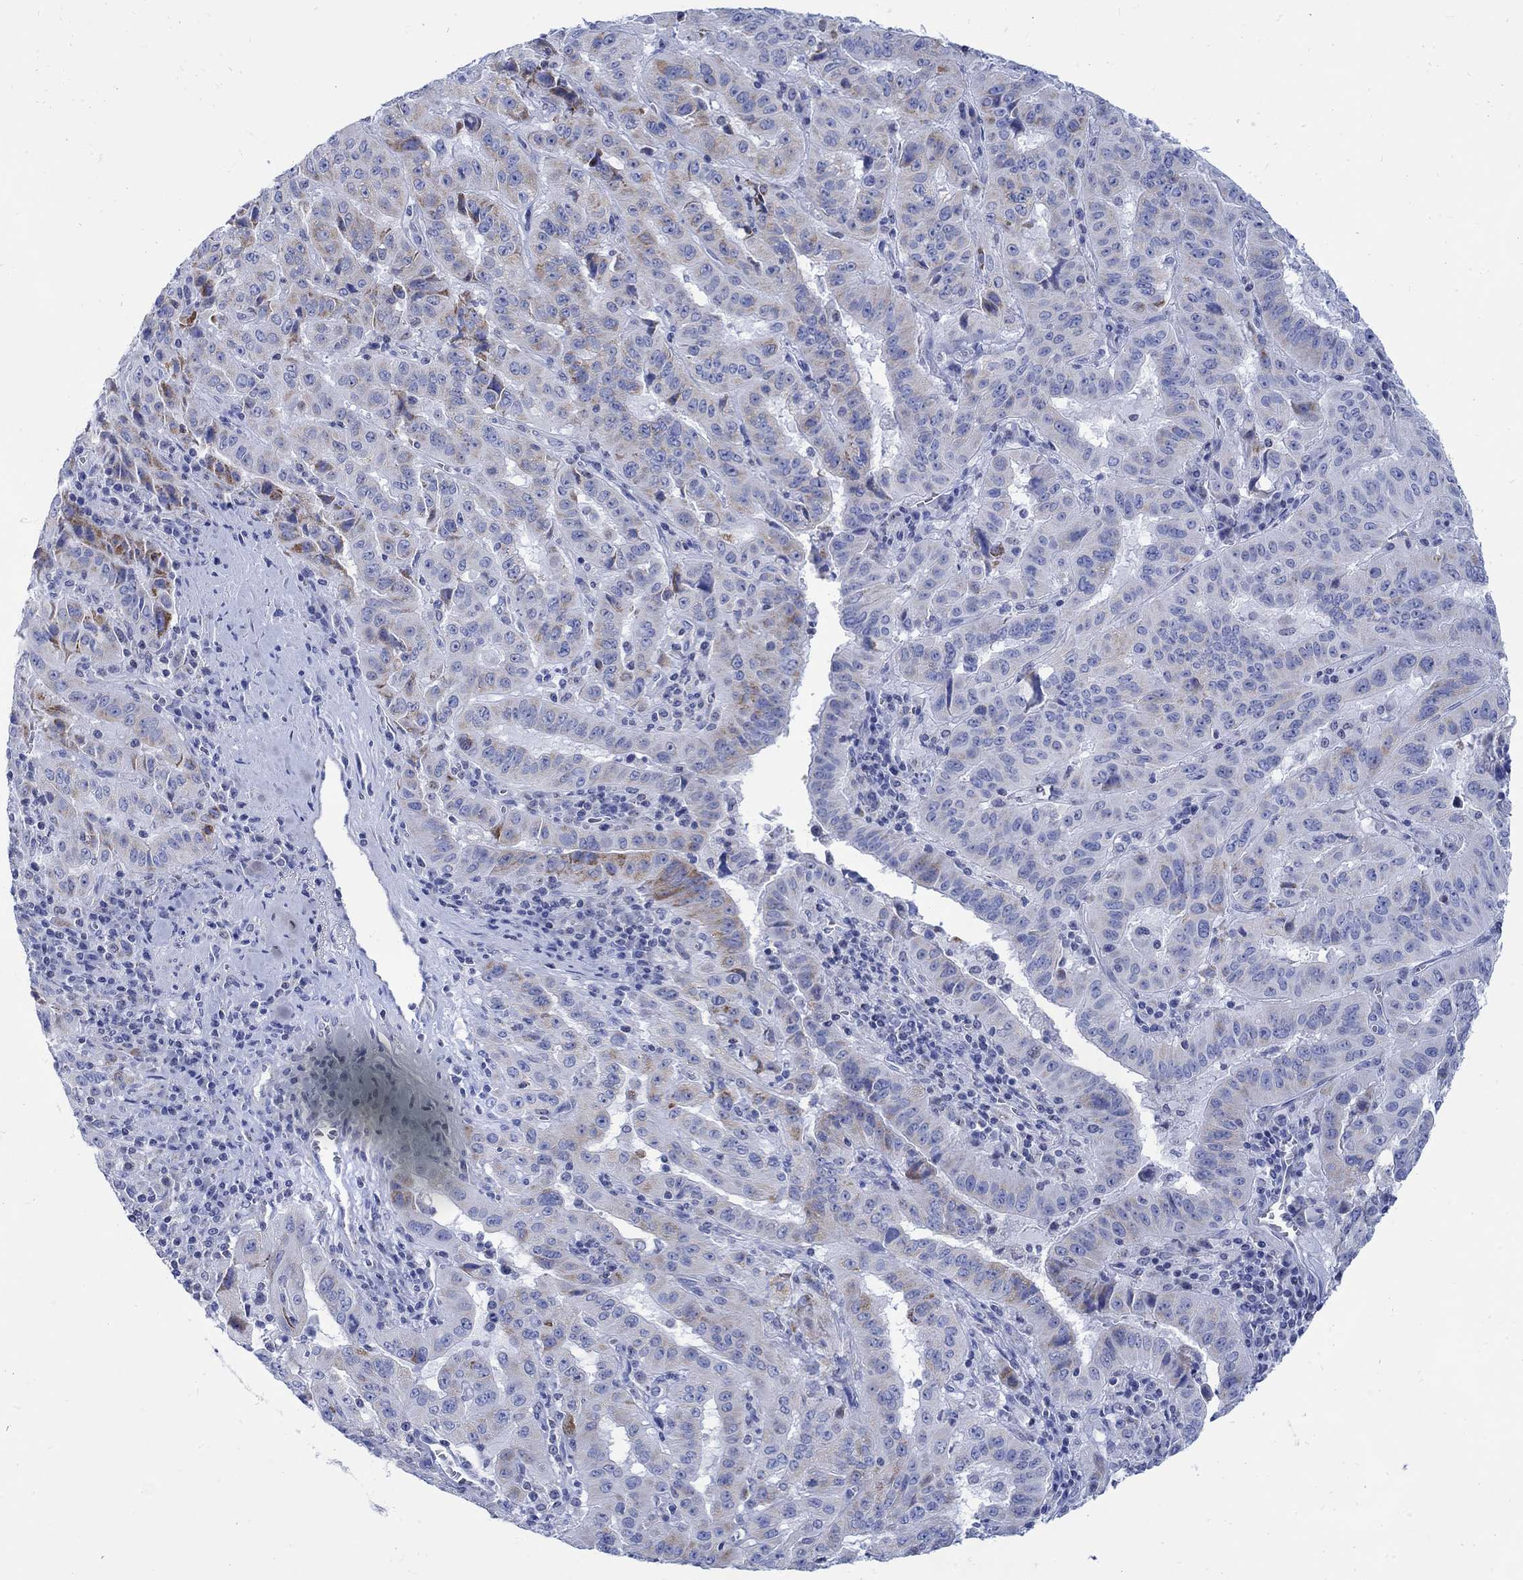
{"staining": {"intensity": "strong", "quantity": "<25%", "location": "cytoplasmic/membranous"}, "tissue": "pancreatic cancer", "cell_type": "Tumor cells", "image_type": "cancer", "snomed": [{"axis": "morphology", "description": "Adenocarcinoma, NOS"}, {"axis": "topography", "description": "Pancreas"}], "caption": "Immunohistochemistry (IHC) (DAB) staining of human pancreatic cancer demonstrates strong cytoplasmic/membranous protein staining in about <25% of tumor cells.", "gene": "CPLX2", "patient": {"sex": "male", "age": 63}}